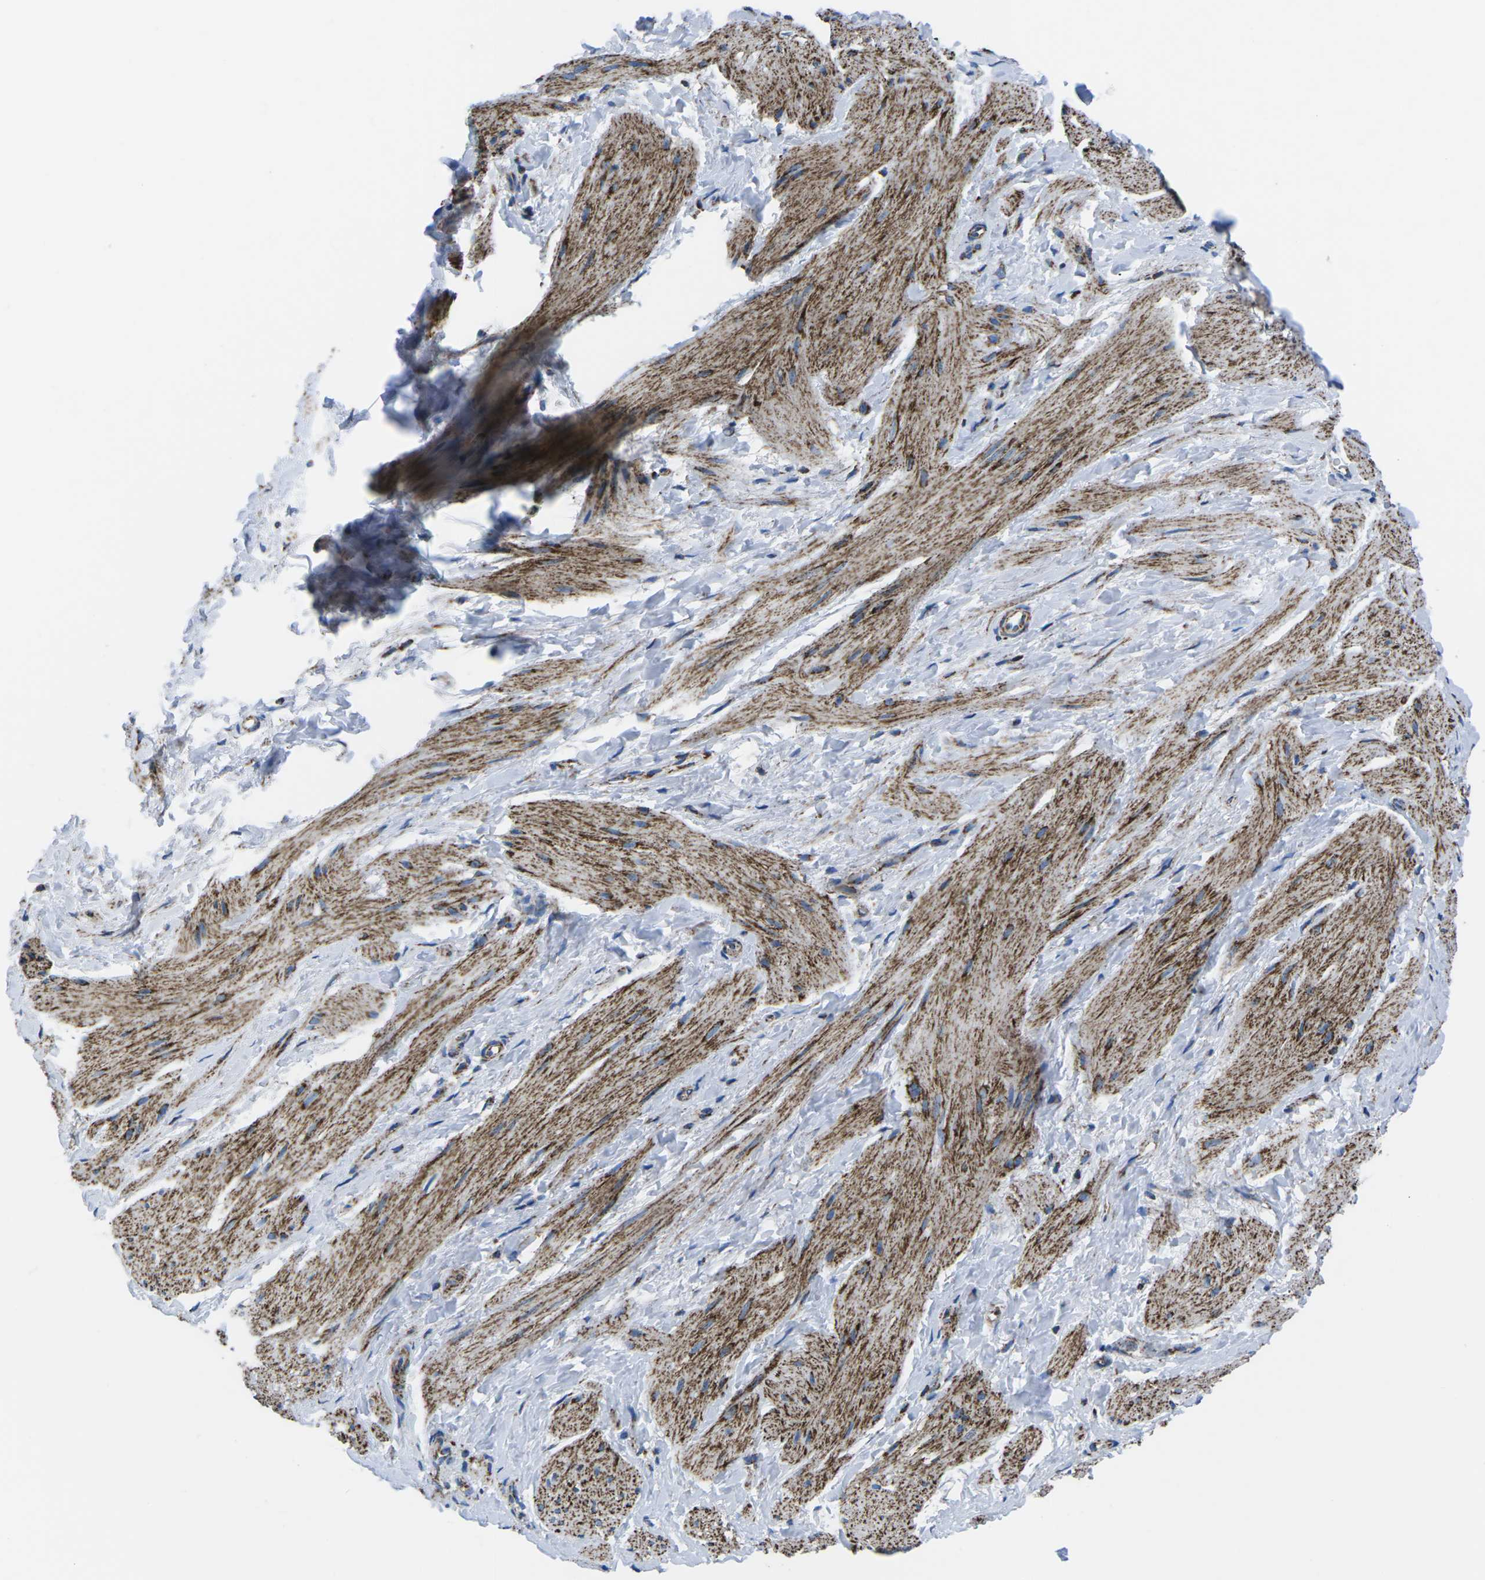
{"staining": {"intensity": "strong", "quantity": ">75%", "location": "cytoplasmic/membranous"}, "tissue": "smooth muscle", "cell_type": "Smooth muscle cells", "image_type": "normal", "snomed": [{"axis": "morphology", "description": "Normal tissue, NOS"}, {"axis": "topography", "description": "Smooth muscle"}], "caption": "Strong cytoplasmic/membranous protein staining is present in approximately >75% of smooth muscle cells in smooth muscle. The protein is shown in brown color, while the nuclei are stained blue.", "gene": "MT", "patient": {"sex": "male", "age": 16}}